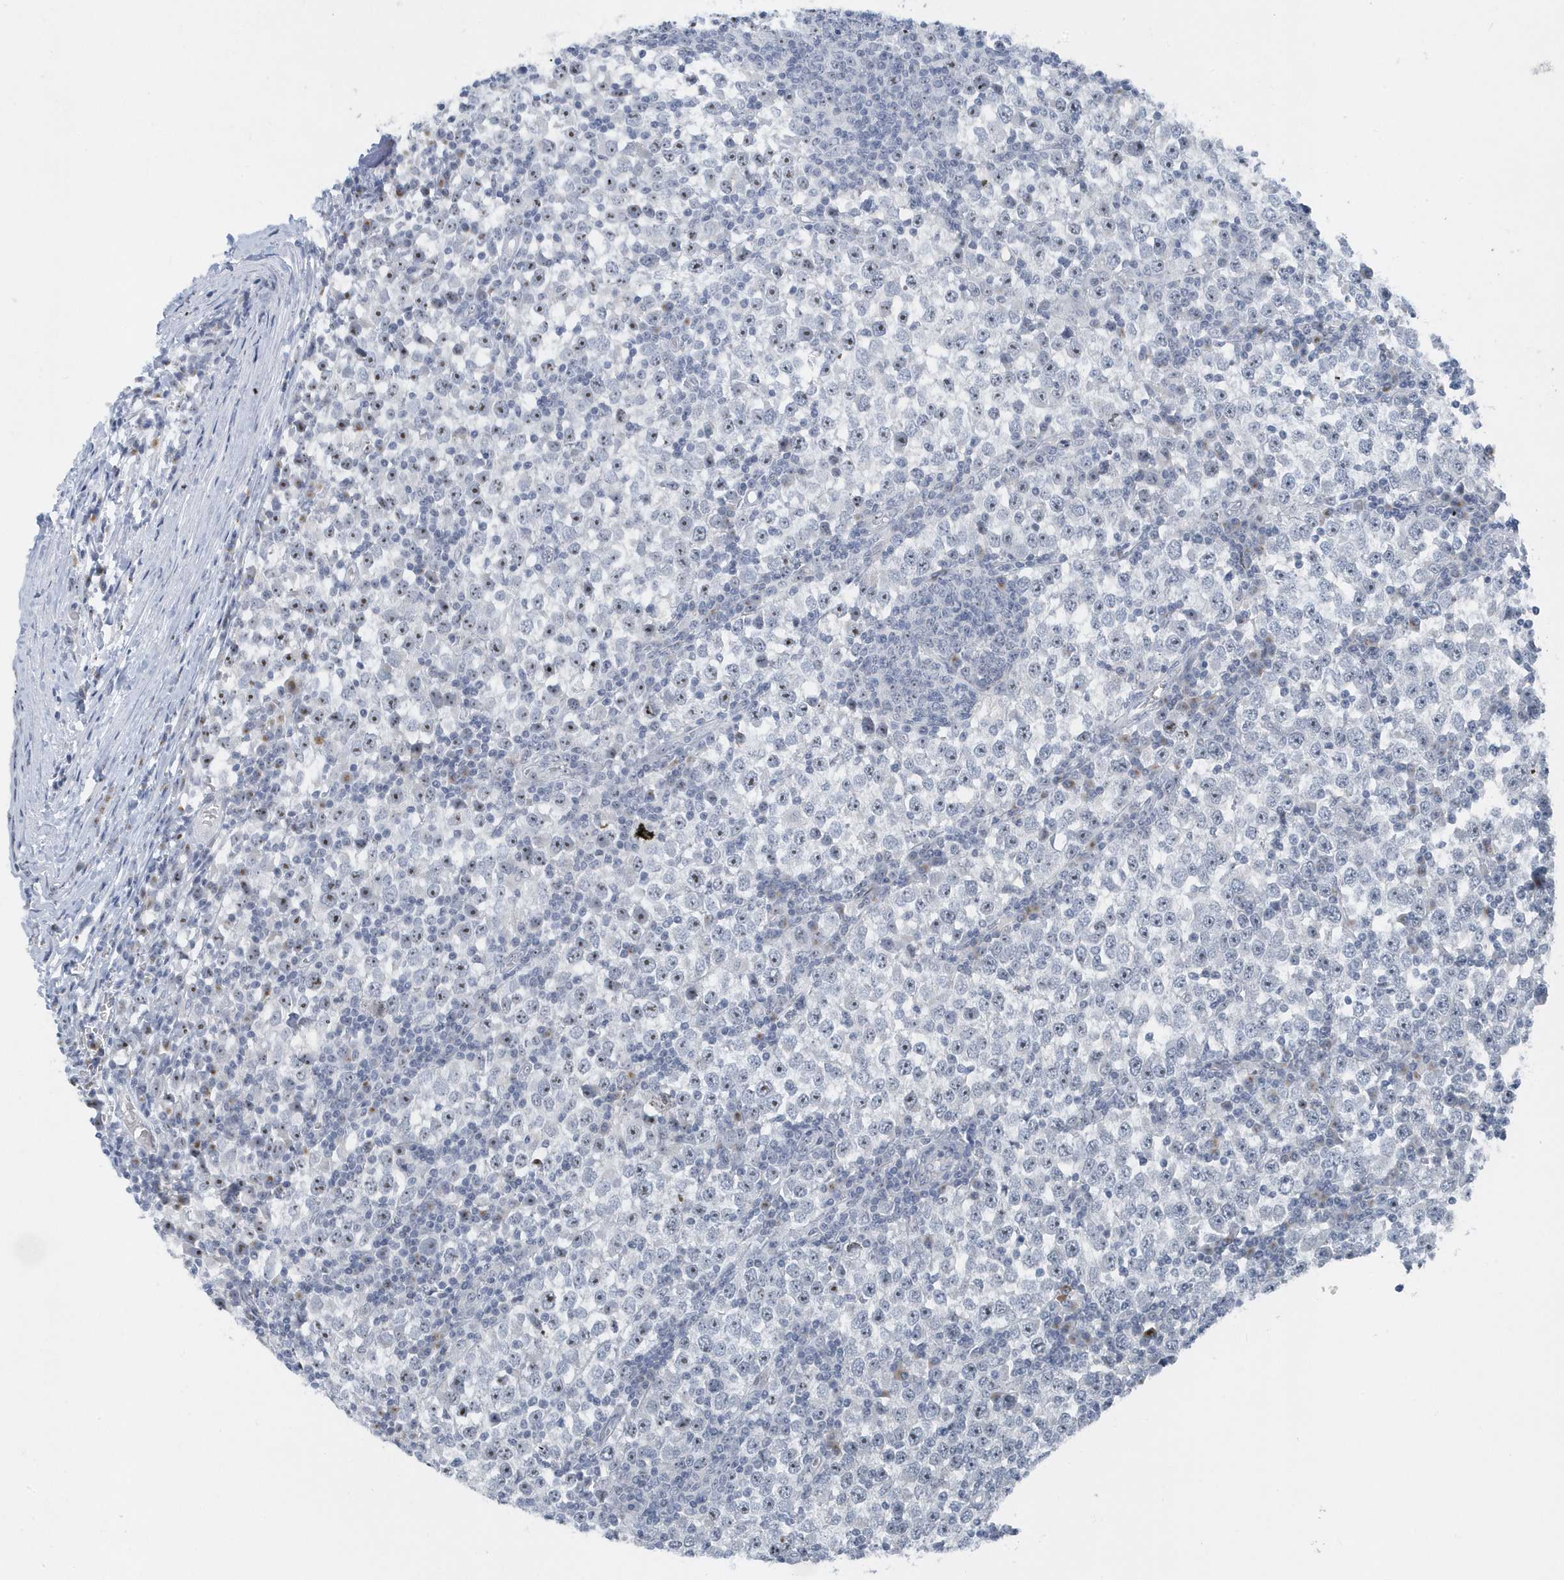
{"staining": {"intensity": "negative", "quantity": "none", "location": "none"}, "tissue": "testis cancer", "cell_type": "Tumor cells", "image_type": "cancer", "snomed": [{"axis": "morphology", "description": "Seminoma, NOS"}, {"axis": "topography", "description": "Testis"}], "caption": "Testis cancer was stained to show a protein in brown. There is no significant staining in tumor cells. The staining was performed using DAB (3,3'-diaminobenzidine) to visualize the protein expression in brown, while the nuclei were stained in blue with hematoxylin (Magnification: 20x).", "gene": "RPF2", "patient": {"sex": "male", "age": 65}}